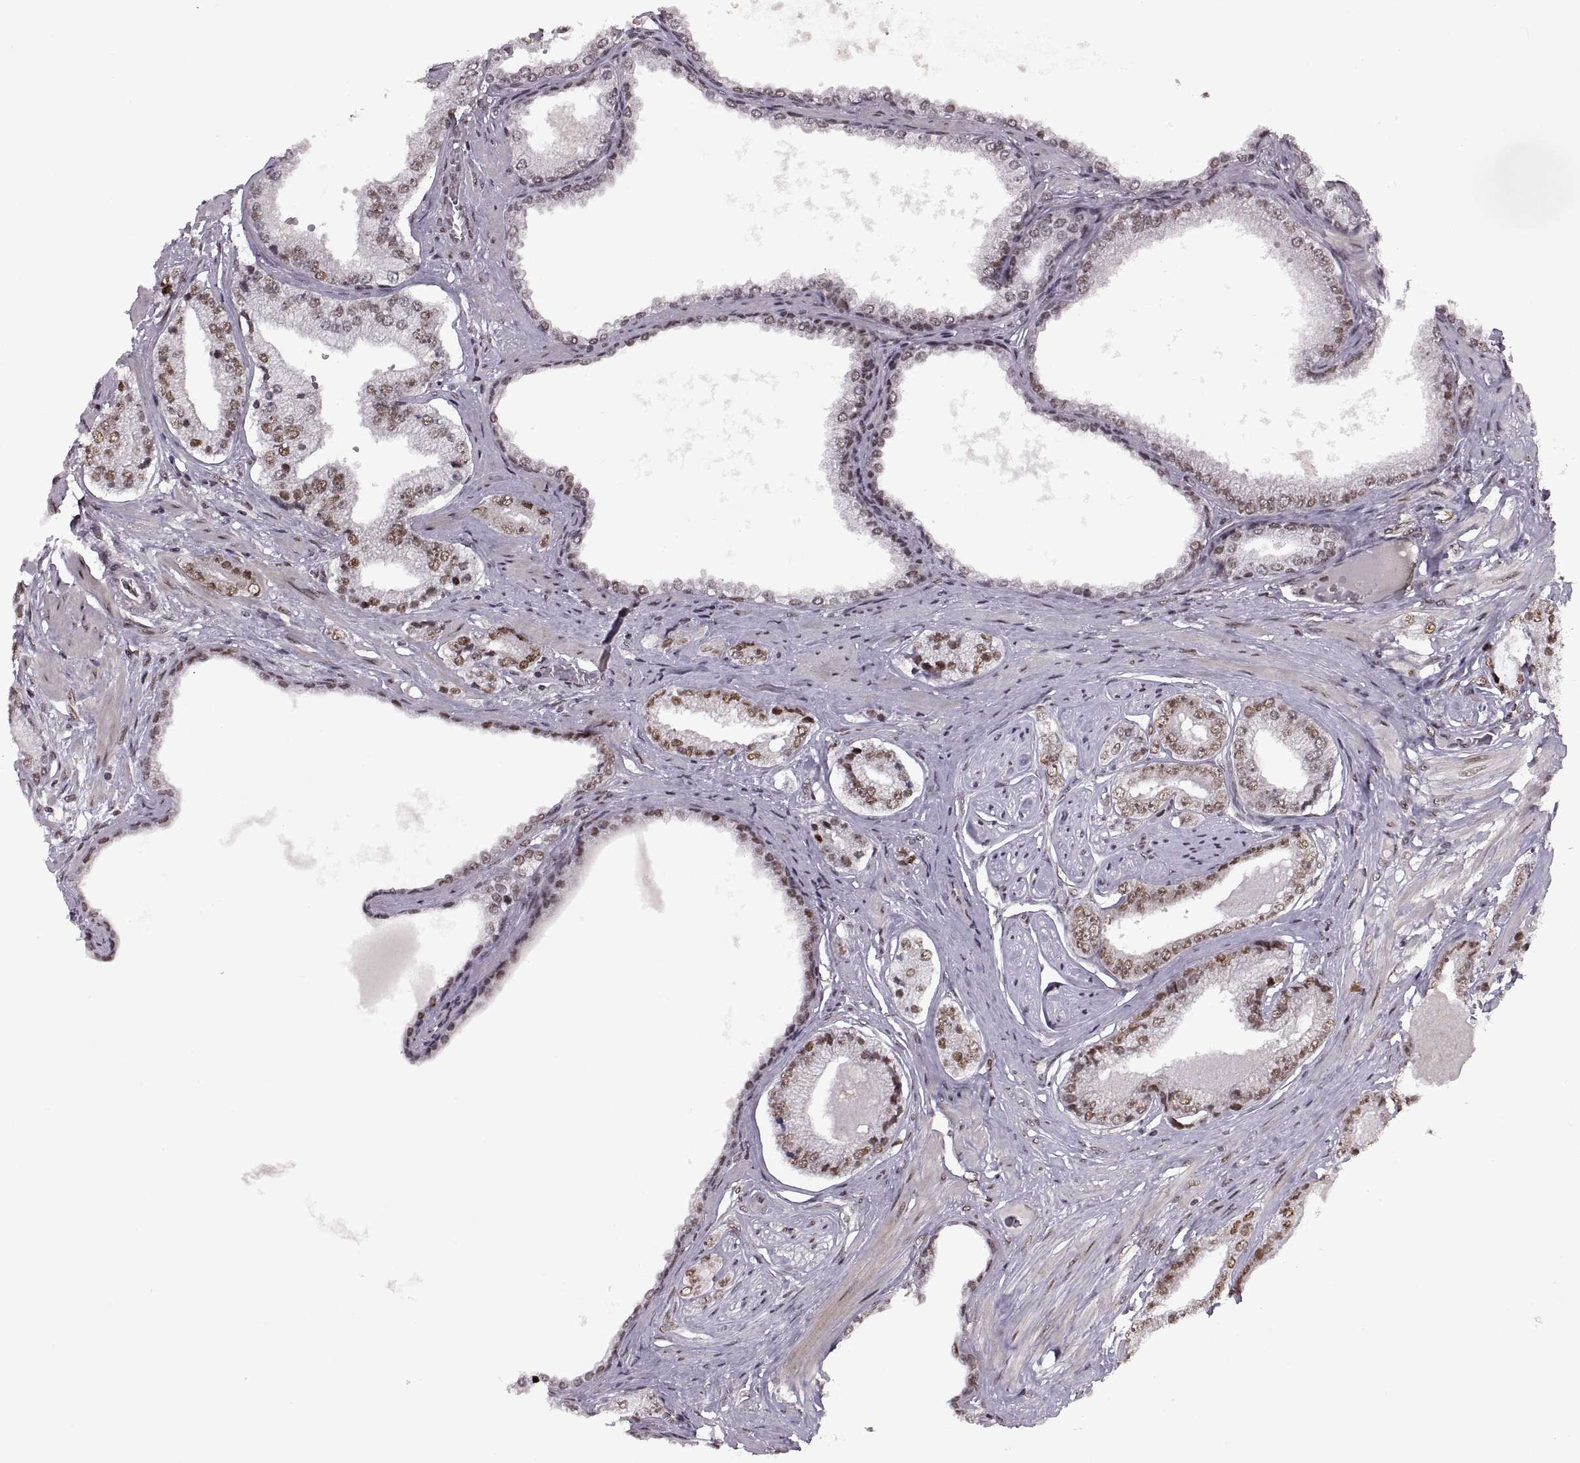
{"staining": {"intensity": "moderate", "quantity": "25%-75%", "location": "nuclear"}, "tissue": "prostate cancer", "cell_type": "Tumor cells", "image_type": "cancer", "snomed": [{"axis": "morphology", "description": "Adenocarcinoma, NOS"}, {"axis": "topography", "description": "Prostate"}], "caption": "Immunohistochemistry image of neoplastic tissue: human prostate adenocarcinoma stained using immunohistochemistry (IHC) shows medium levels of moderate protein expression localized specifically in the nuclear of tumor cells, appearing as a nuclear brown color.", "gene": "MT1E", "patient": {"sex": "male", "age": 64}}